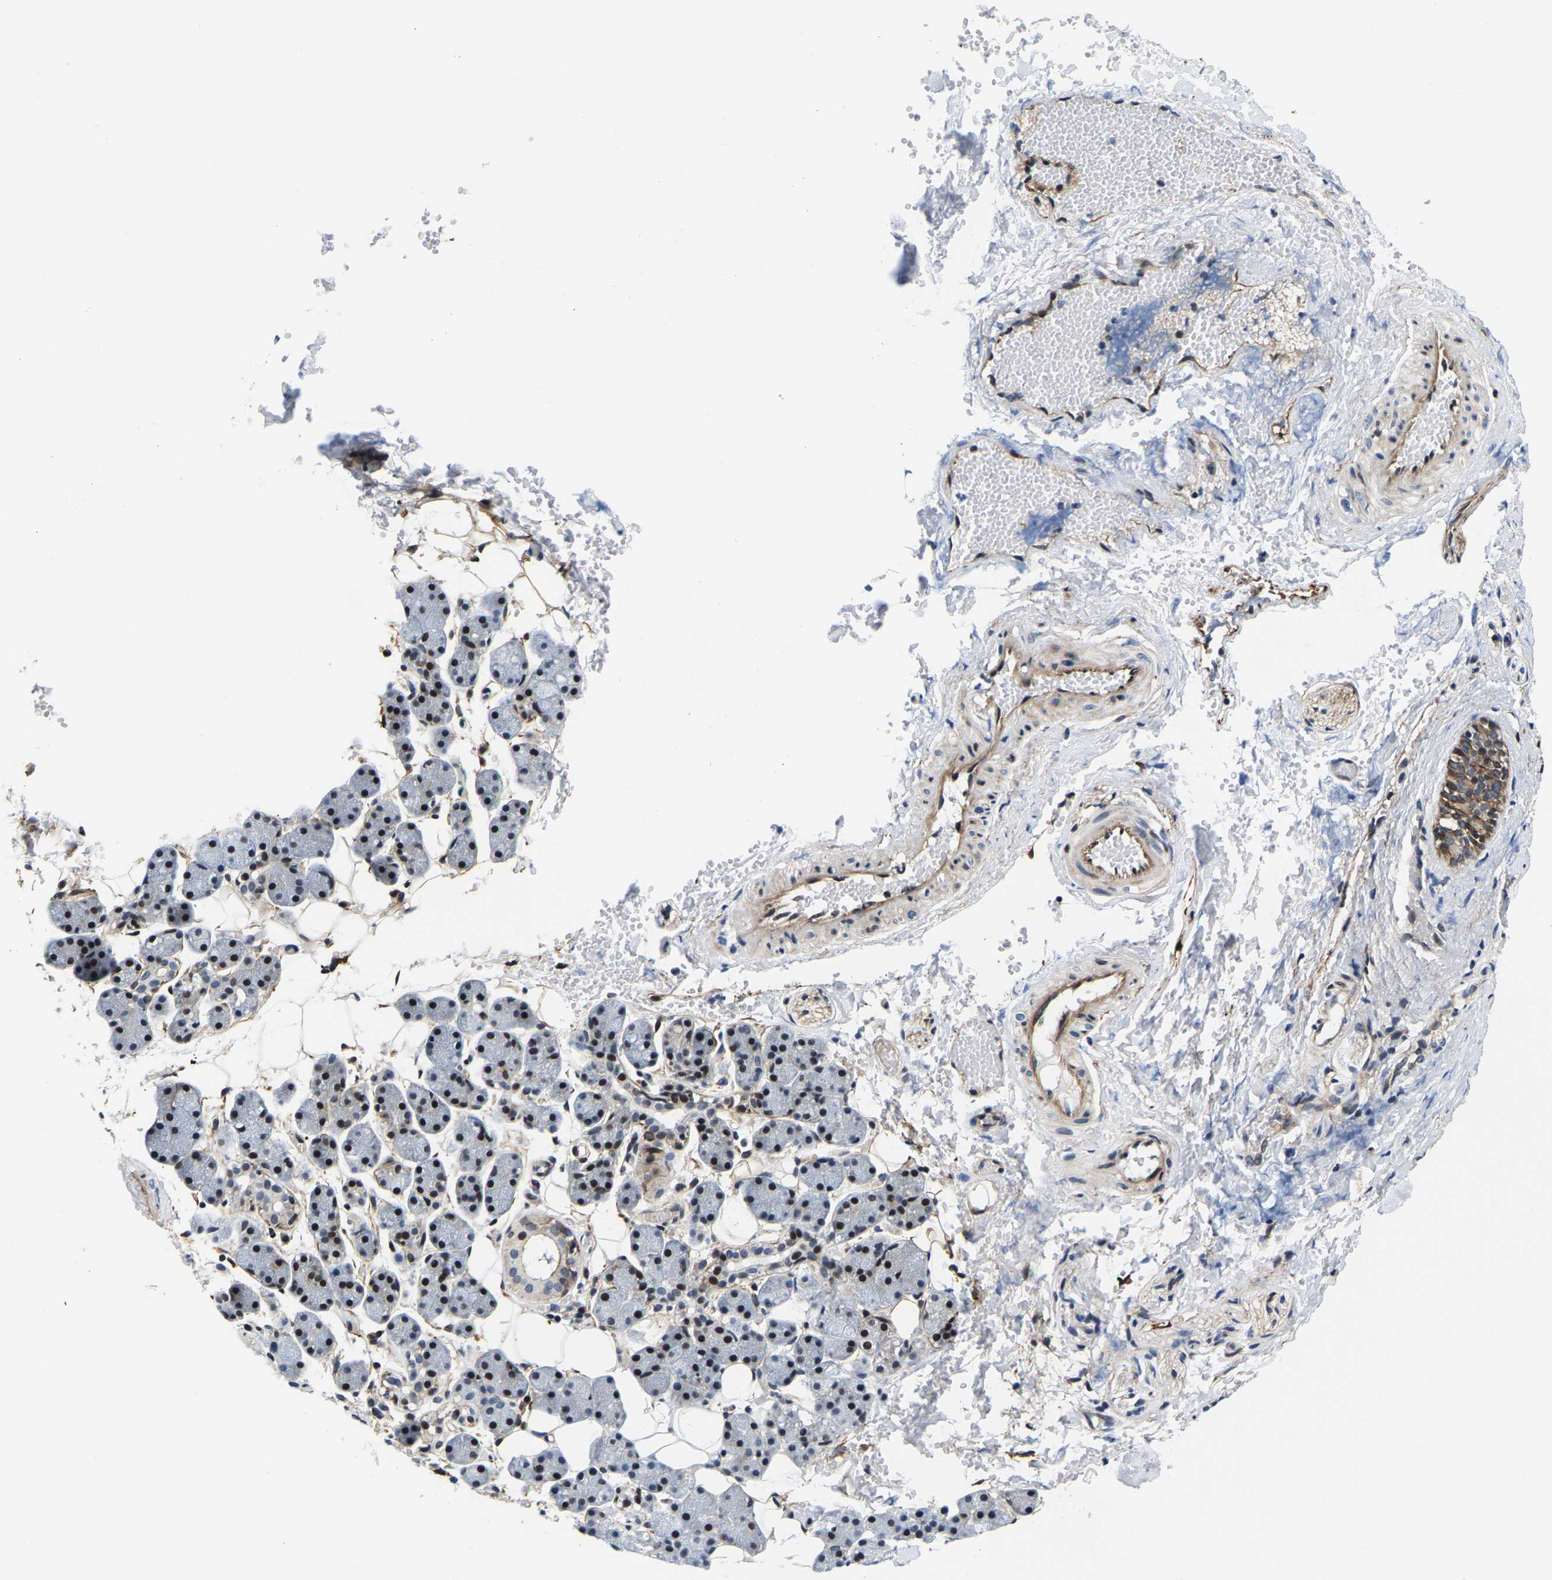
{"staining": {"intensity": "strong", "quantity": "<25%", "location": "nuclear"}, "tissue": "salivary gland", "cell_type": "Glandular cells", "image_type": "normal", "snomed": [{"axis": "morphology", "description": "Normal tissue, NOS"}, {"axis": "topography", "description": "Salivary gland"}], "caption": "The micrograph exhibits staining of benign salivary gland, revealing strong nuclear protein expression (brown color) within glandular cells. The protein of interest is stained brown, and the nuclei are stained in blue (DAB (3,3'-diaminobenzidine) IHC with brightfield microscopy, high magnification).", "gene": "GTPBP10", "patient": {"sex": "female", "age": 33}}